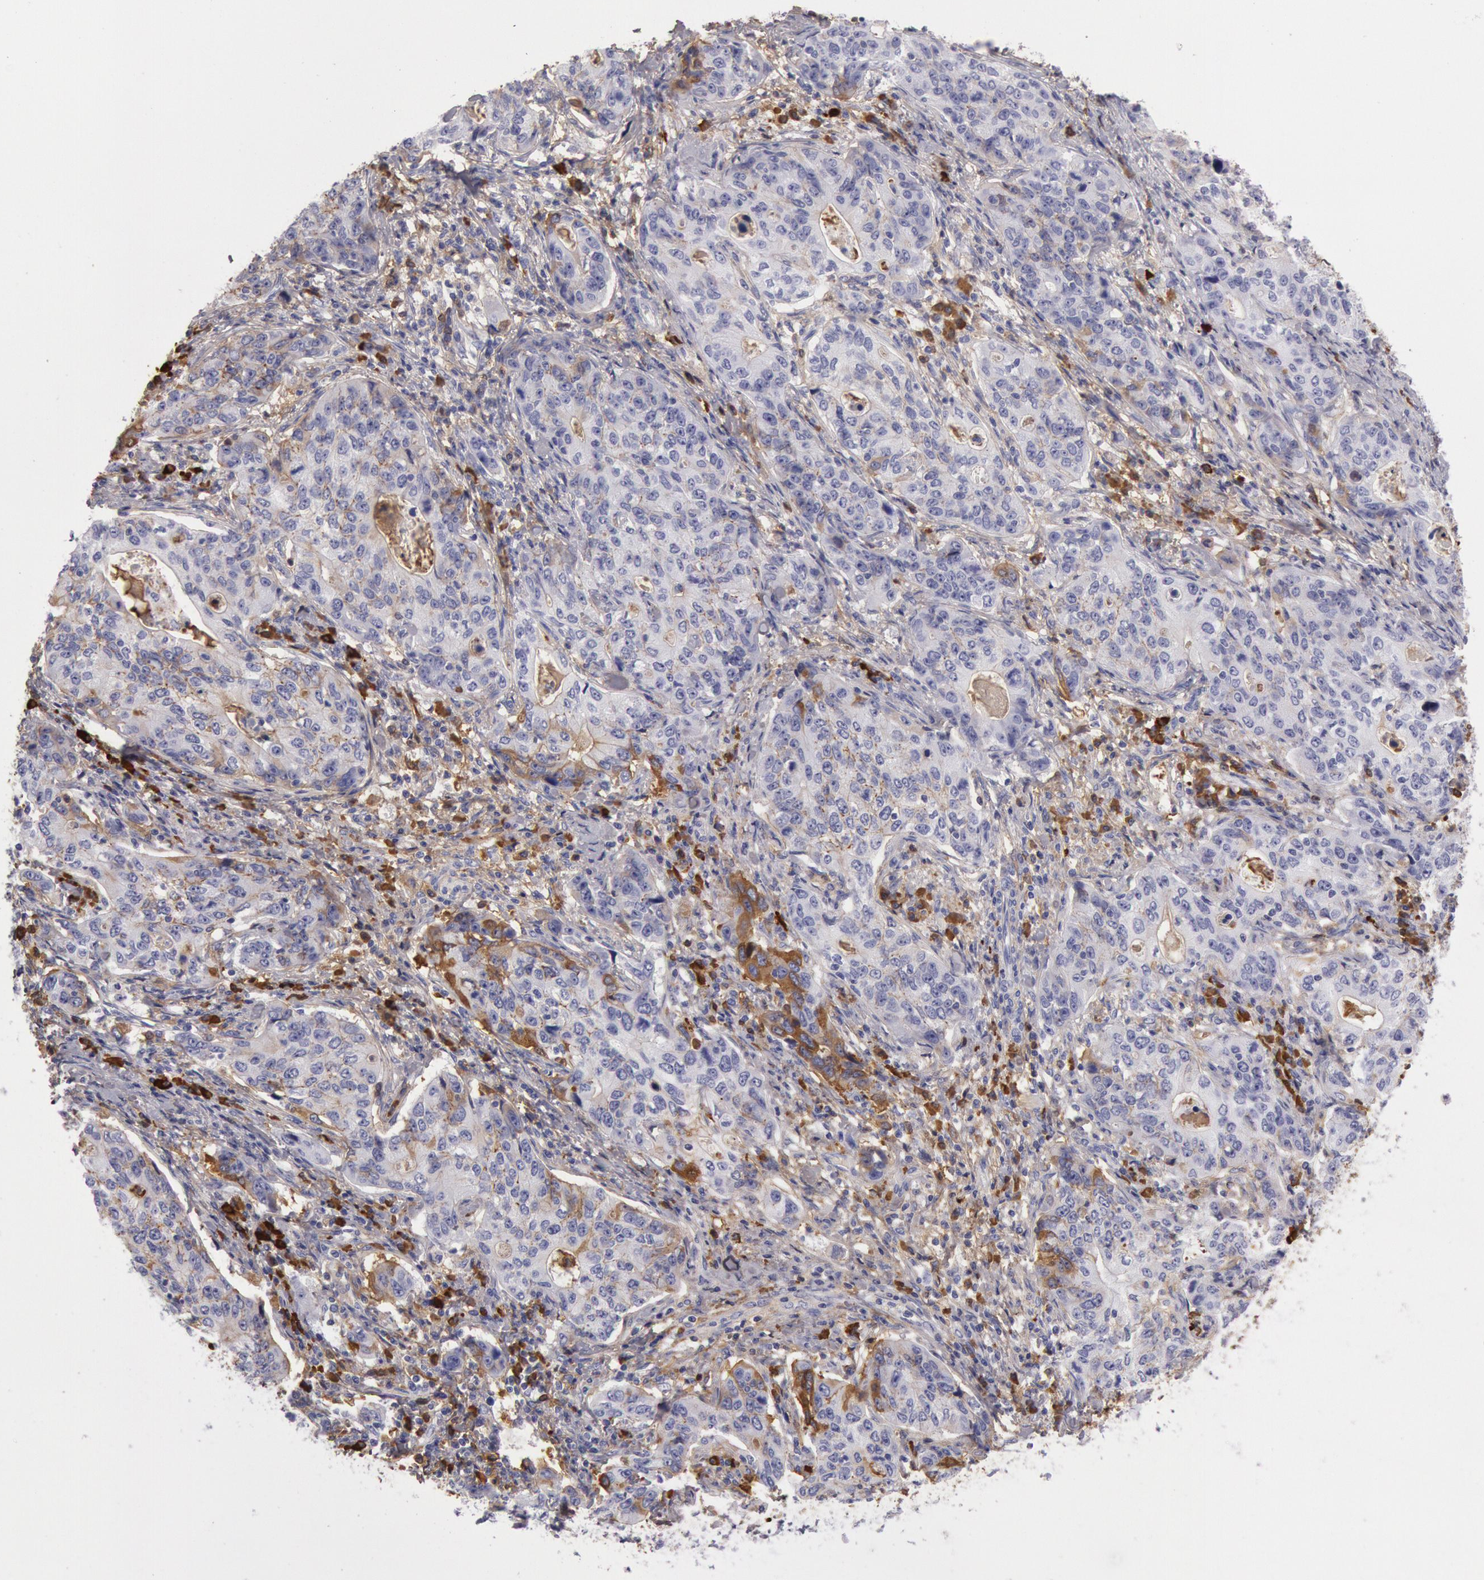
{"staining": {"intensity": "moderate", "quantity": "<25%", "location": "cytoplasmic/membranous"}, "tissue": "stomach cancer", "cell_type": "Tumor cells", "image_type": "cancer", "snomed": [{"axis": "morphology", "description": "Adenocarcinoma, NOS"}, {"axis": "topography", "description": "Esophagus"}, {"axis": "topography", "description": "Stomach"}], "caption": "The photomicrograph demonstrates immunohistochemical staining of stomach adenocarcinoma. There is moderate cytoplasmic/membranous expression is seen in about <25% of tumor cells.", "gene": "IGHG1", "patient": {"sex": "male", "age": 74}}